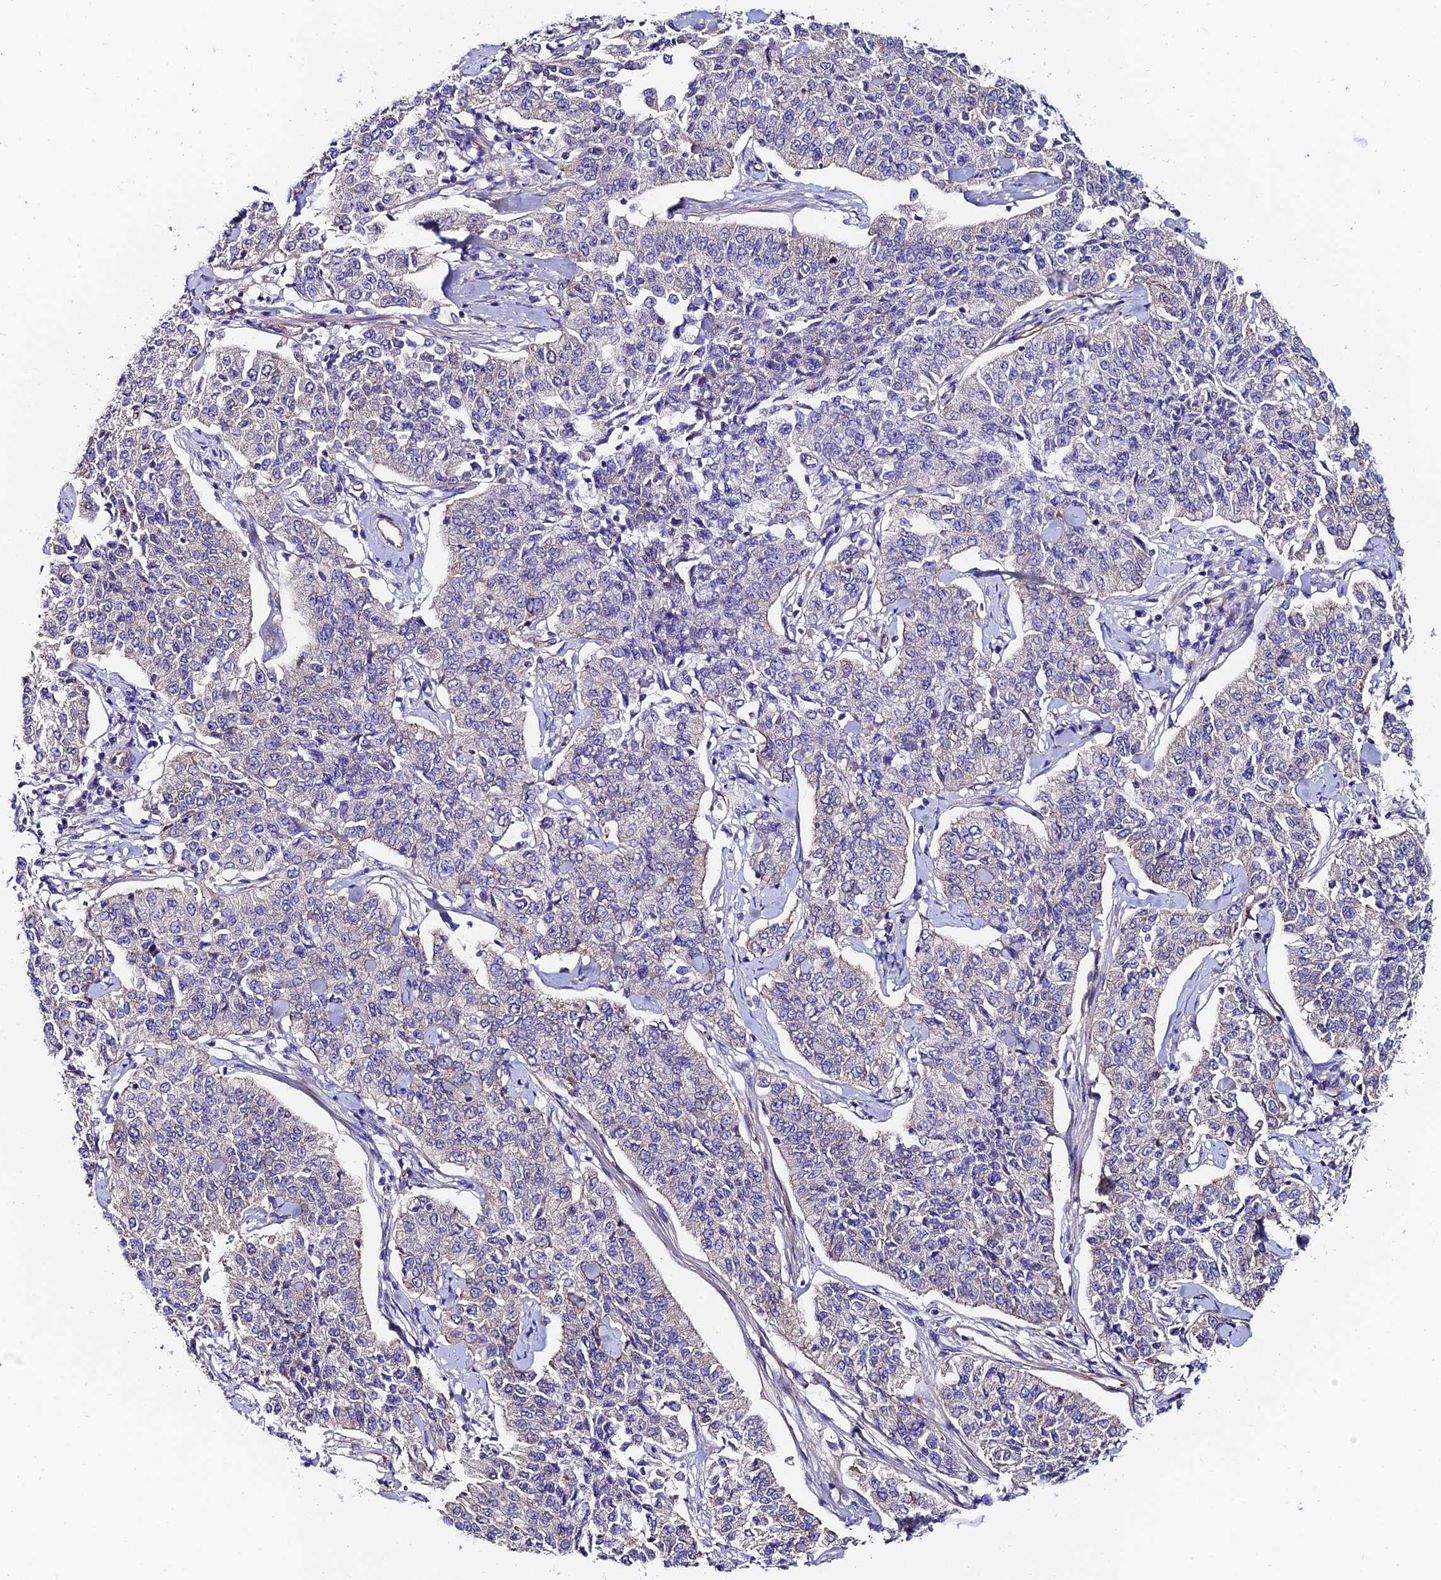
{"staining": {"intensity": "negative", "quantity": "none", "location": "none"}, "tissue": "cervical cancer", "cell_type": "Tumor cells", "image_type": "cancer", "snomed": [{"axis": "morphology", "description": "Squamous cell carcinoma, NOS"}, {"axis": "topography", "description": "Cervix"}], "caption": "Image shows no protein staining in tumor cells of cervical cancer (squamous cell carcinoma) tissue. (Immunohistochemistry (ihc), brightfield microscopy, high magnification).", "gene": "ADGRF3", "patient": {"sex": "female", "age": 35}}